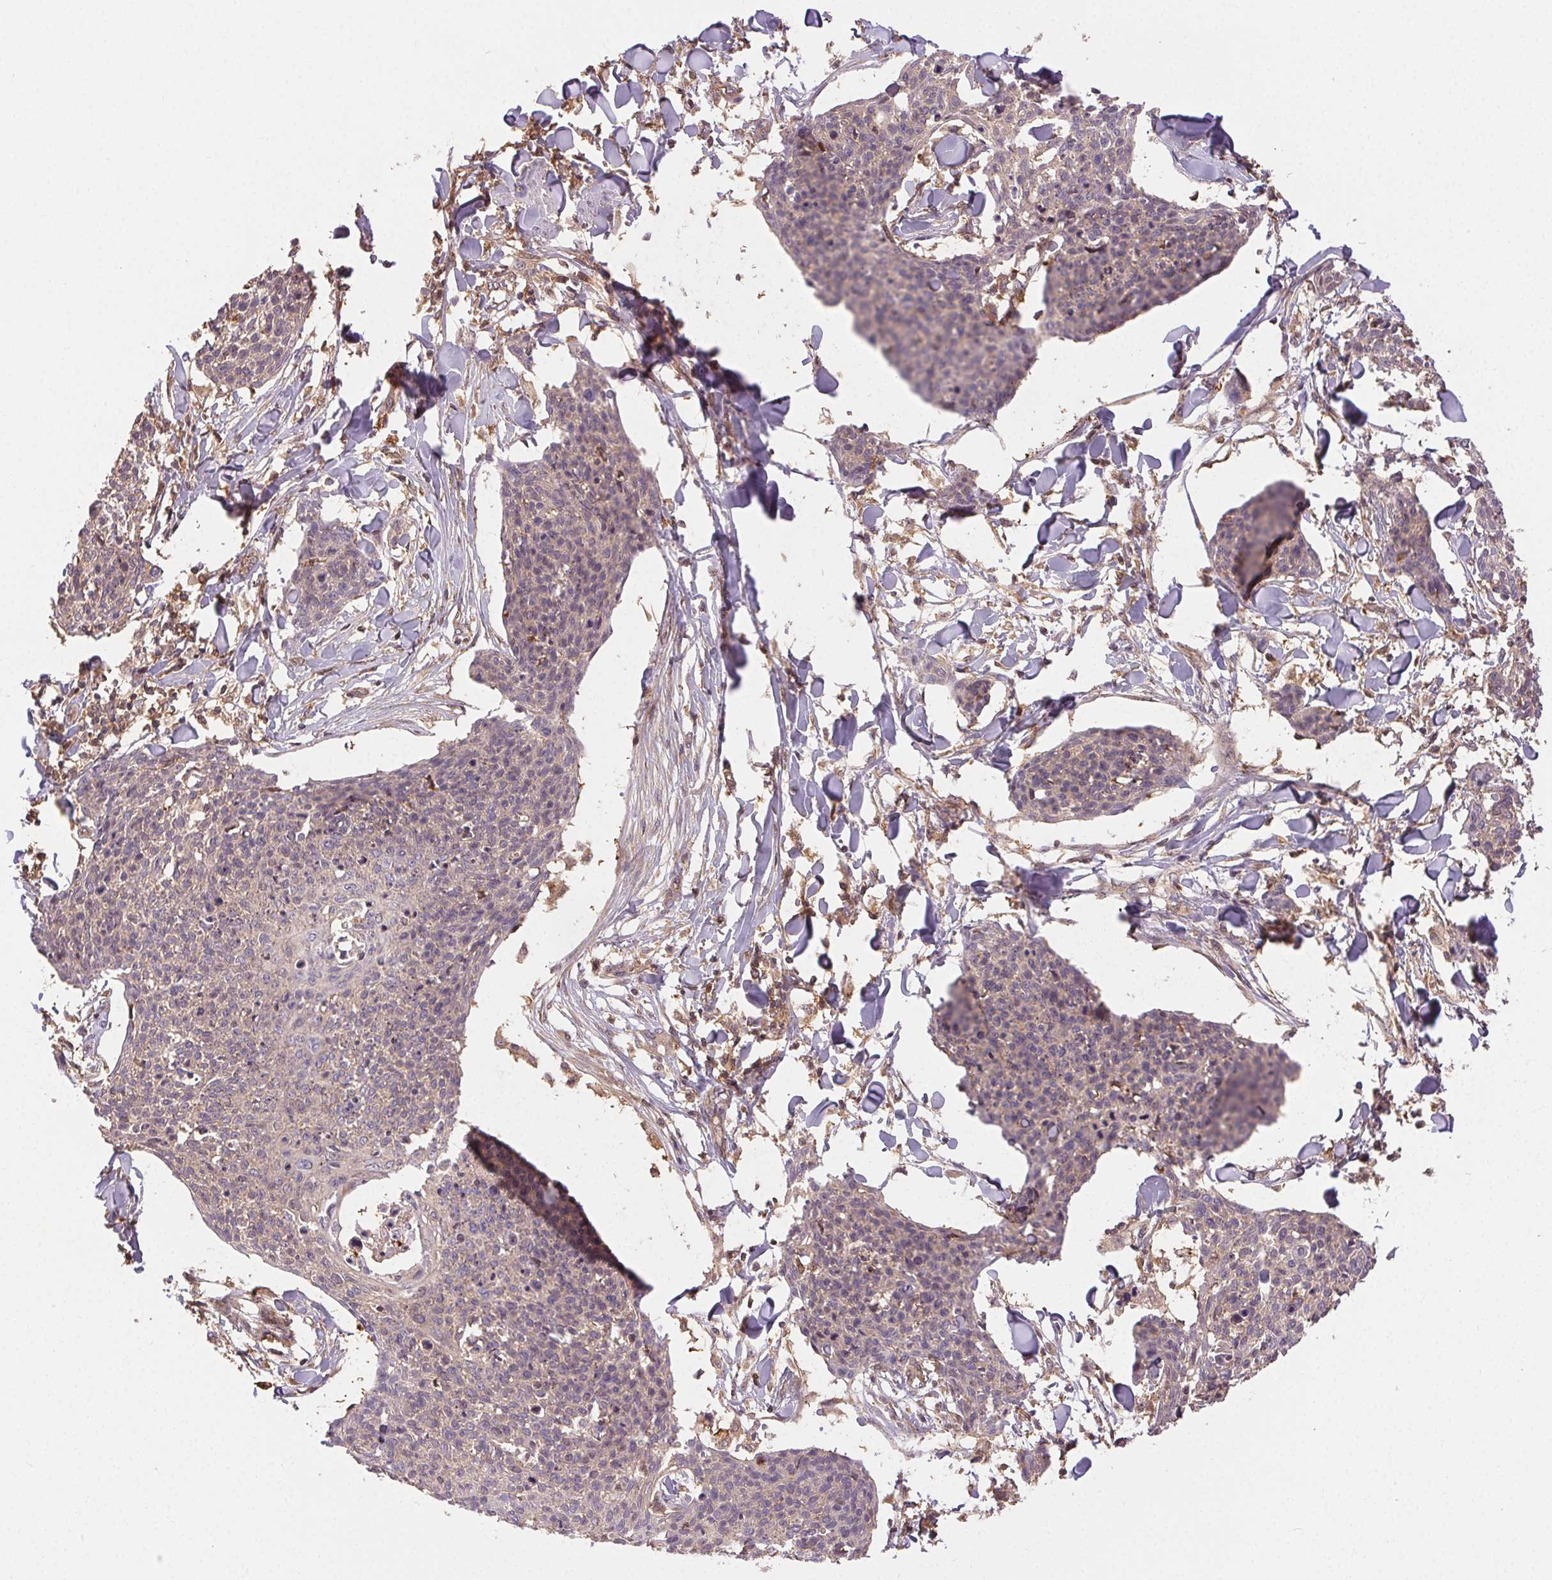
{"staining": {"intensity": "negative", "quantity": "none", "location": "none"}, "tissue": "skin cancer", "cell_type": "Tumor cells", "image_type": "cancer", "snomed": [{"axis": "morphology", "description": "Squamous cell carcinoma, NOS"}, {"axis": "topography", "description": "Skin"}, {"axis": "topography", "description": "Vulva"}], "caption": "A micrograph of human squamous cell carcinoma (skin) is negative for staining in tumor cells.", "gene": "GDI2", "patient": {"sex": "female", "age": 75}}